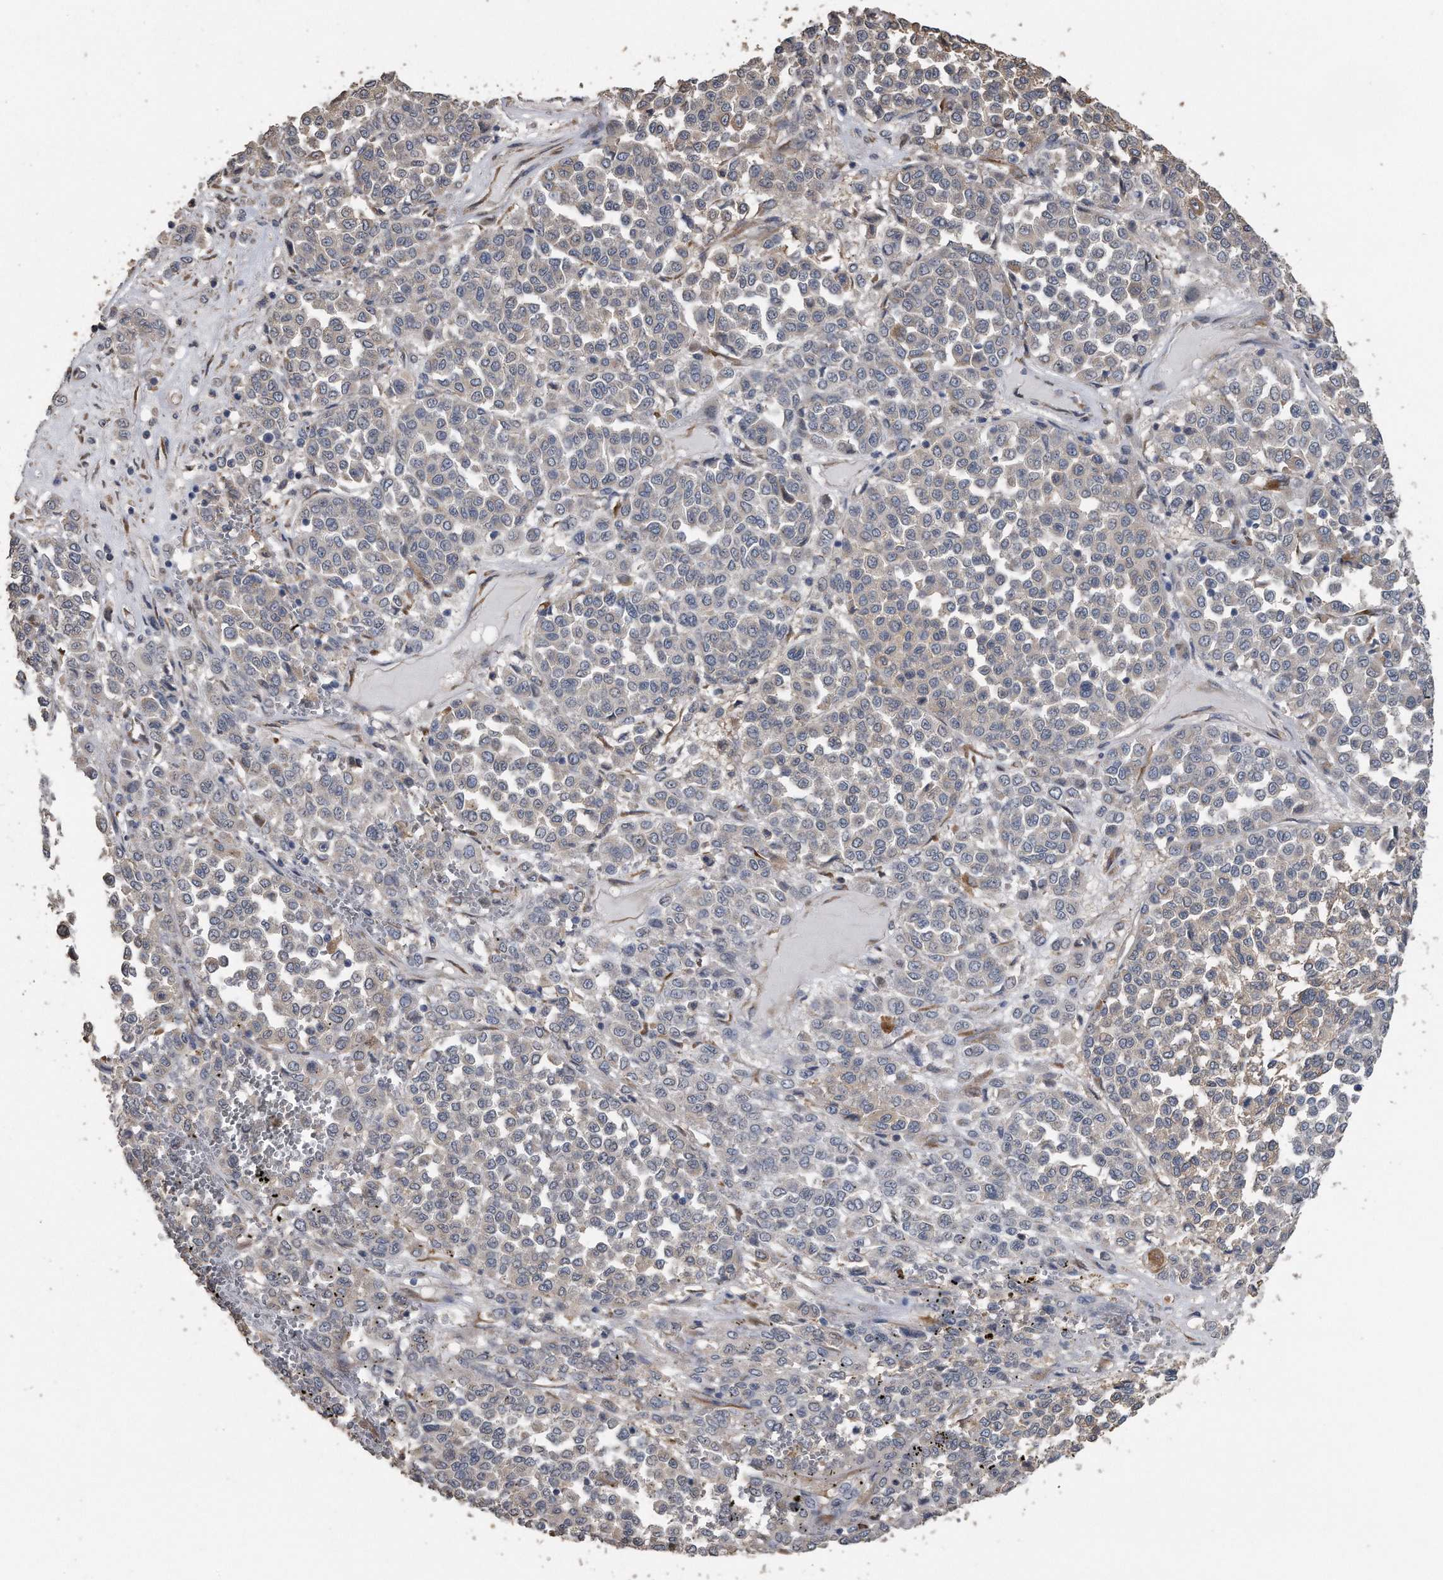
{"staining": {"intensity": "negative", "quantity": "none", "location": "none"}, "tissue": "melanoma", "cell_type": "Tumor cells", "image_type": "cancer", "snomed": [{"axis": "morphology", "description": "Malignant melanoma, Metastatic site"}, {"axis": "topography", "description": "Pancreas"}], "caption": "This photomicrograph is of malignant melanoma (metastatic site) stained with immunohistochemistry (IHC) to label a protein in brown with the nuclei are counter-stained blue. There is no positivity in tumor cells. (DAB immunohistochemistry, high magnification).", "gene": "PCLO", "patient": {"sex": "female", "age": 30}}